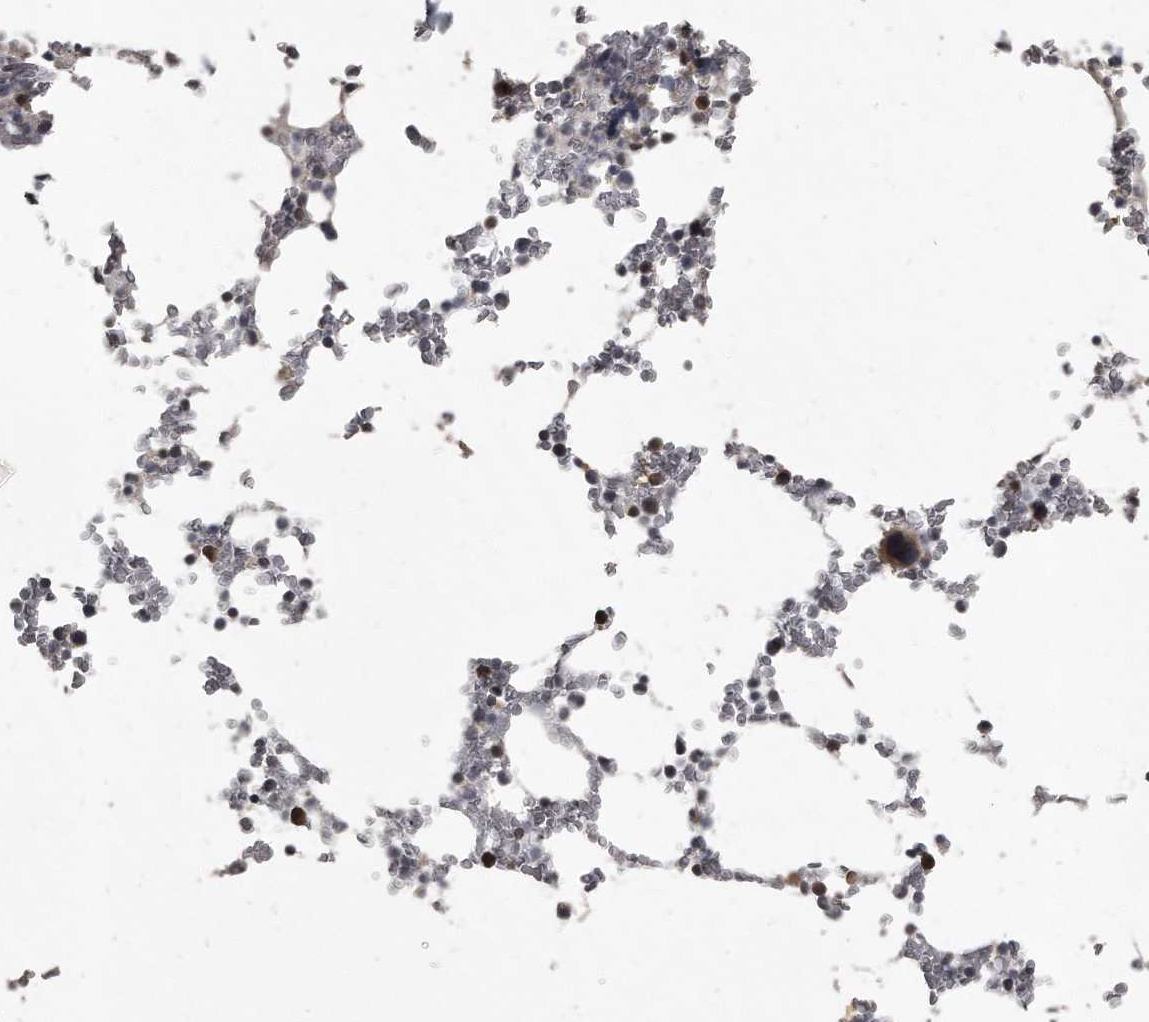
{"staining": {"intensity": "moderate", "quantity": "<25%", "location": "cytoplasmic/membranous,nuclear"}, "tissue": "bone marrow", "cell_type": "Hematopoietic cells", "image_type": "normal", "snomed": [{"axis": "morphology", "description": "Normal tissue, NOS"}, {"axis": "topography", "description": "Bone marrow"}], "caption": "Human bone marrow stained with a protein marker exhibits moderate staining in hematopoietic cells.", "gene": "GCH1", "patient": {"sex": "male", "age": 58}}